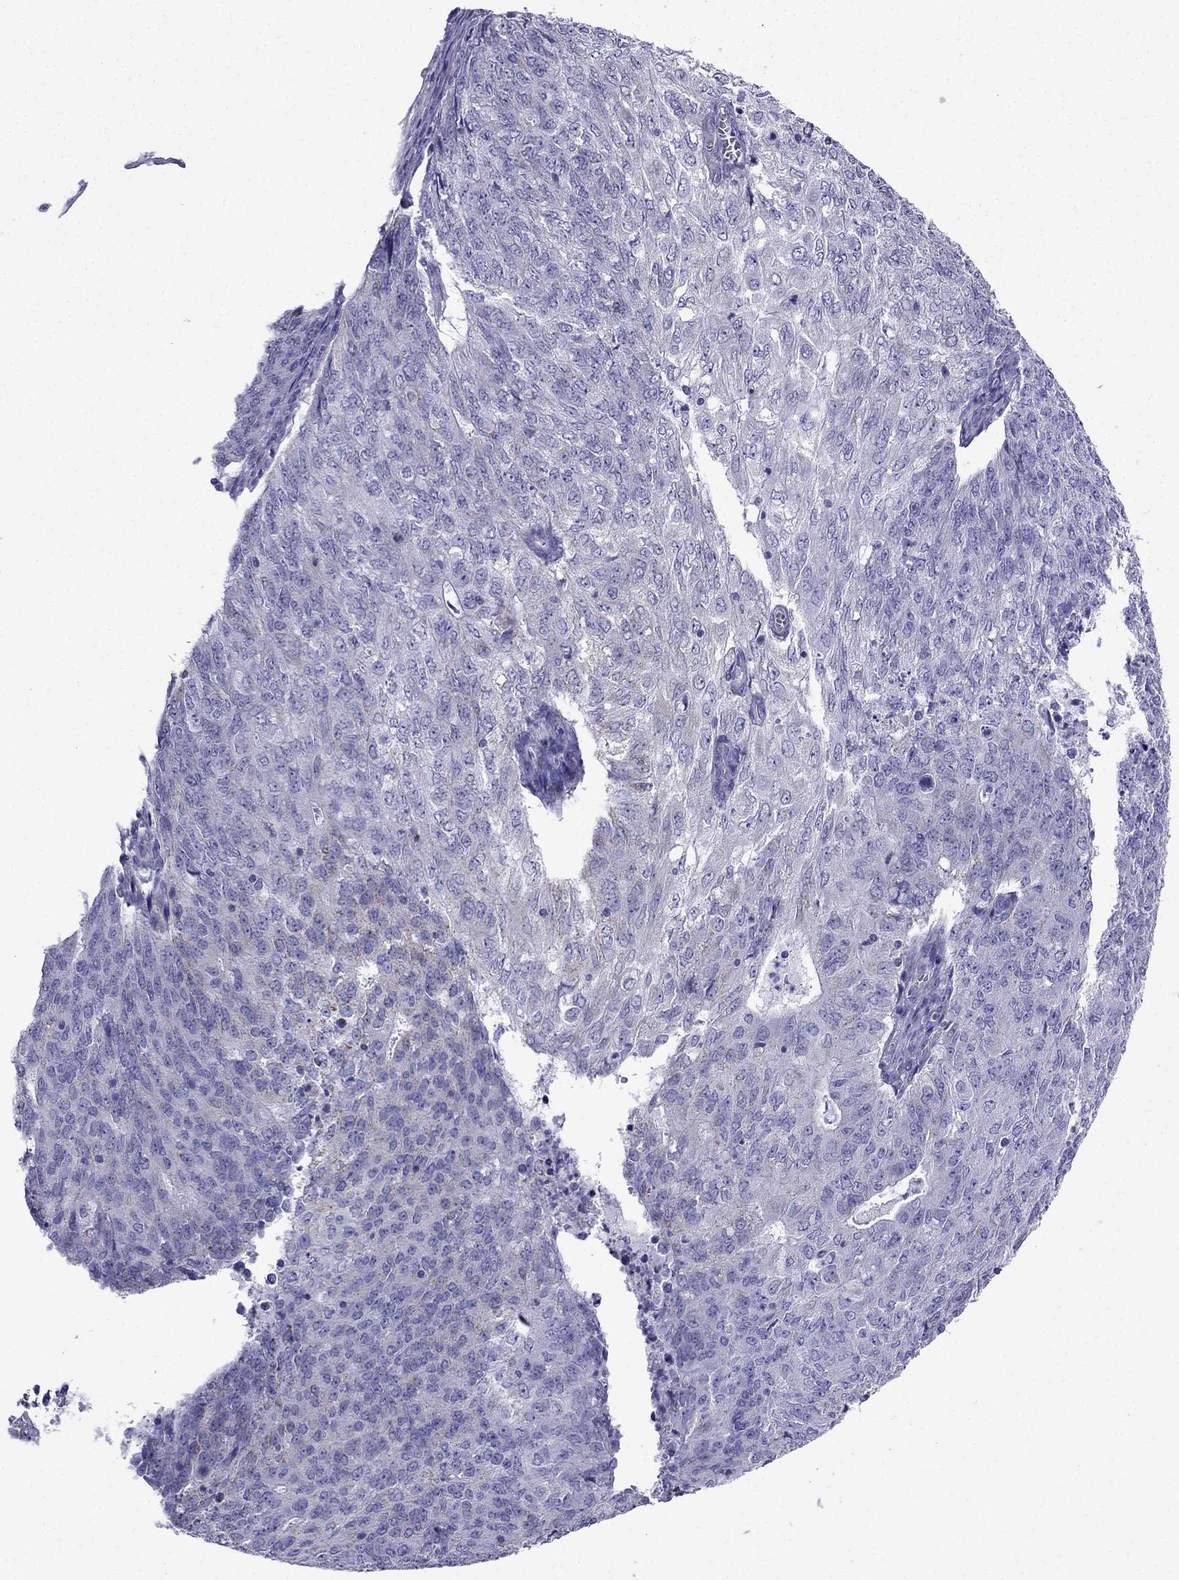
{"staining": {"intensity": "negative", "quantity": "none", "location": "none"}, "tissue": "endometrial cancer", "cell_type": "Tumor cells", "image_type": "cancer", "snomed": [{"axis": "morphology", "description": "Adenocarcinoma, NOS"}, {"axis": "topography", "description": "Endometrium"}], "caption": "A photomicrograph of human endometrial cancer is negative for staining in tumor cells. The staining was performed using DAB (3,3'-diaminobenzidine) to visualize the protein expression in brown, while the nuclei were stained in blue with hematoxylin (Magnification: 20x).", "gene": "KIF5A", "patient": {"sex": "female", "age": 82}}